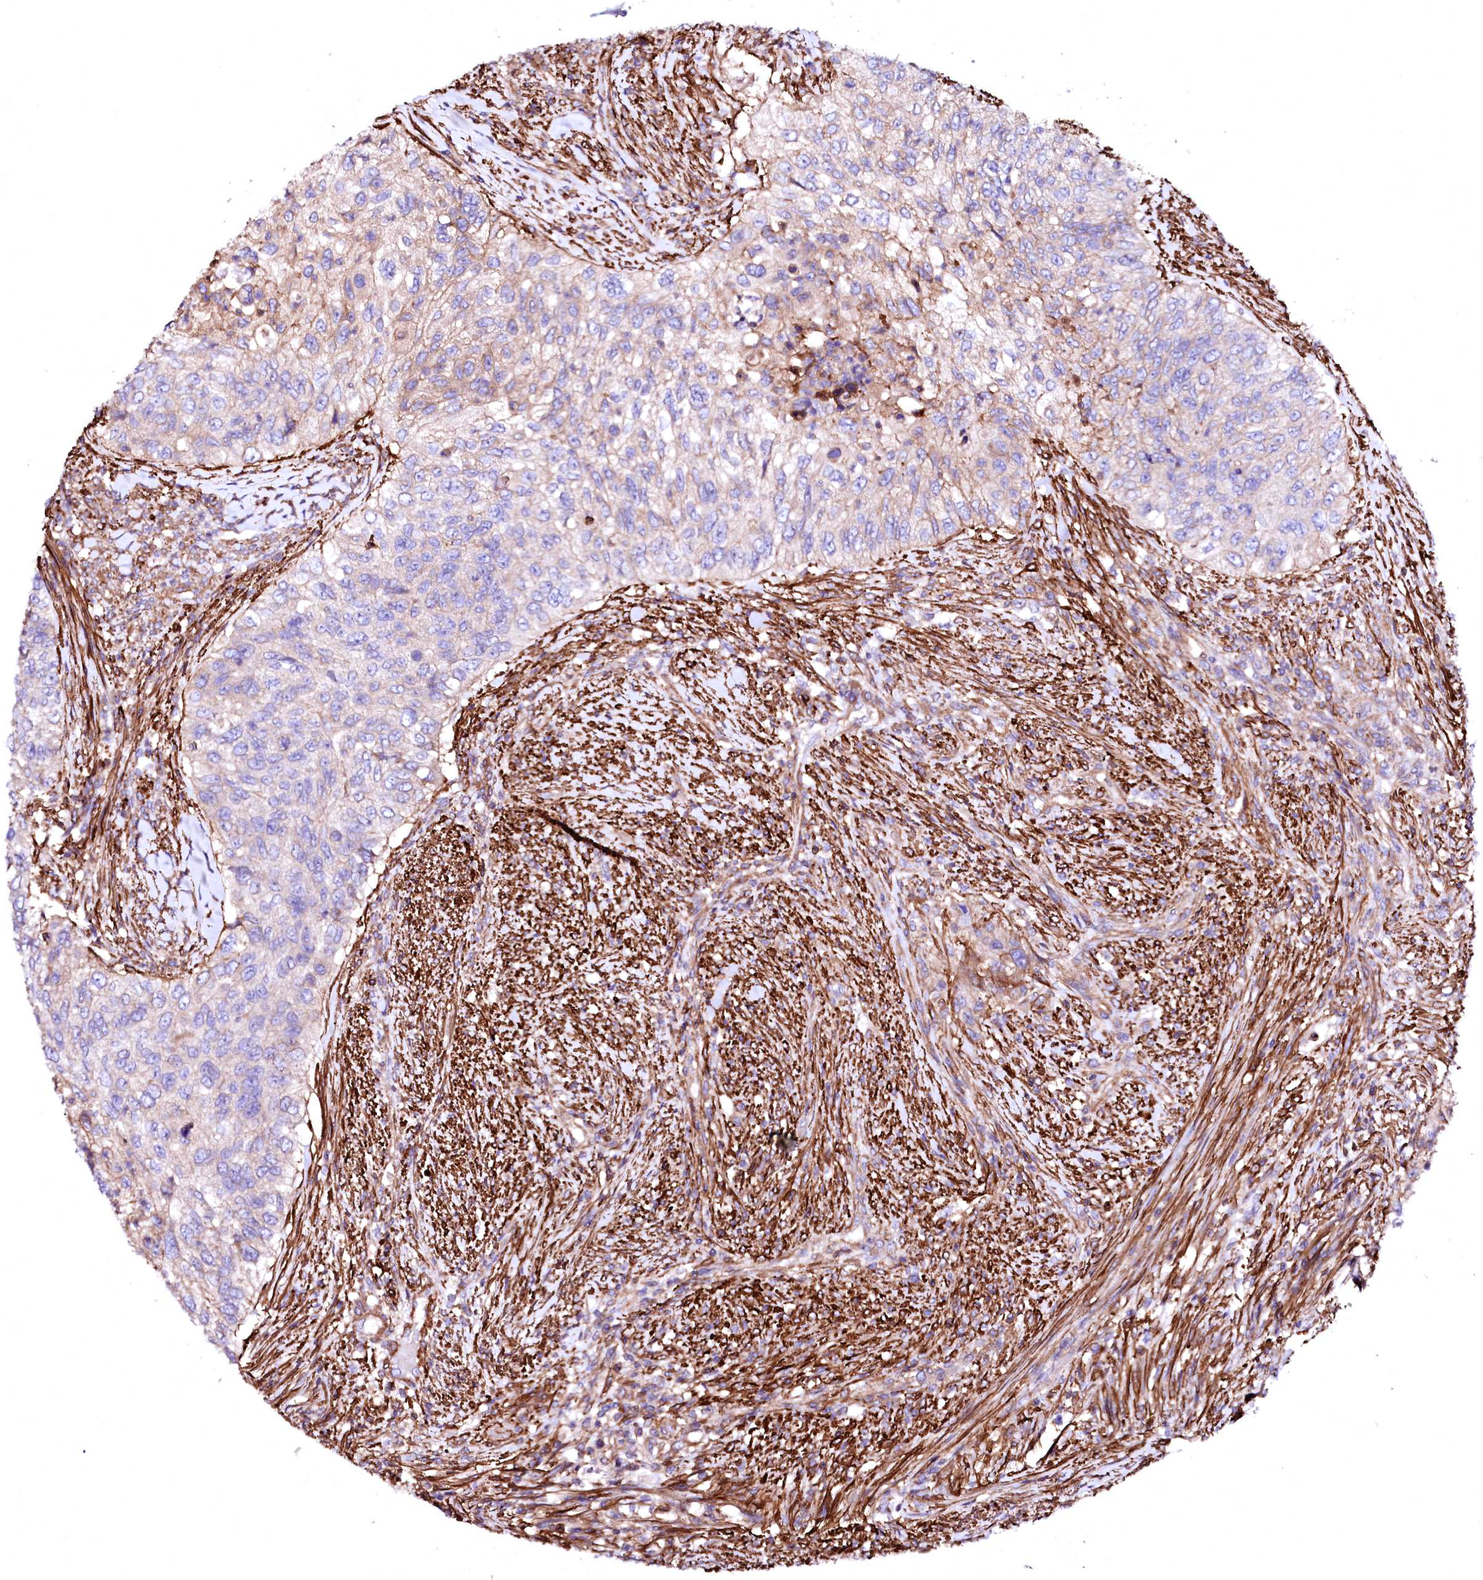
{"staining": {"intensity": "weak", "quantity": "25%-75%", "location": "cytoplasmic/membranous"}, "tissue": "urothelial cancer", "cell_type": "Tumor cells", "image_type": "cancer", "snomed": [{"axis": "morphology", "description": "Urothelial carcinoma, High grade"}, {"axis": "topography", "description": "Urinary bladder"}], "caption": "Immunohistochemistry histopathology image of human urothelial cancer stained for a protein (brown), which shows low levels of weak cytoplasmic/membranous positivity in approximately 25%-75% of tumor cells.", "gene": "GPR176", "patient": {"sex": "female", "age": 60}}